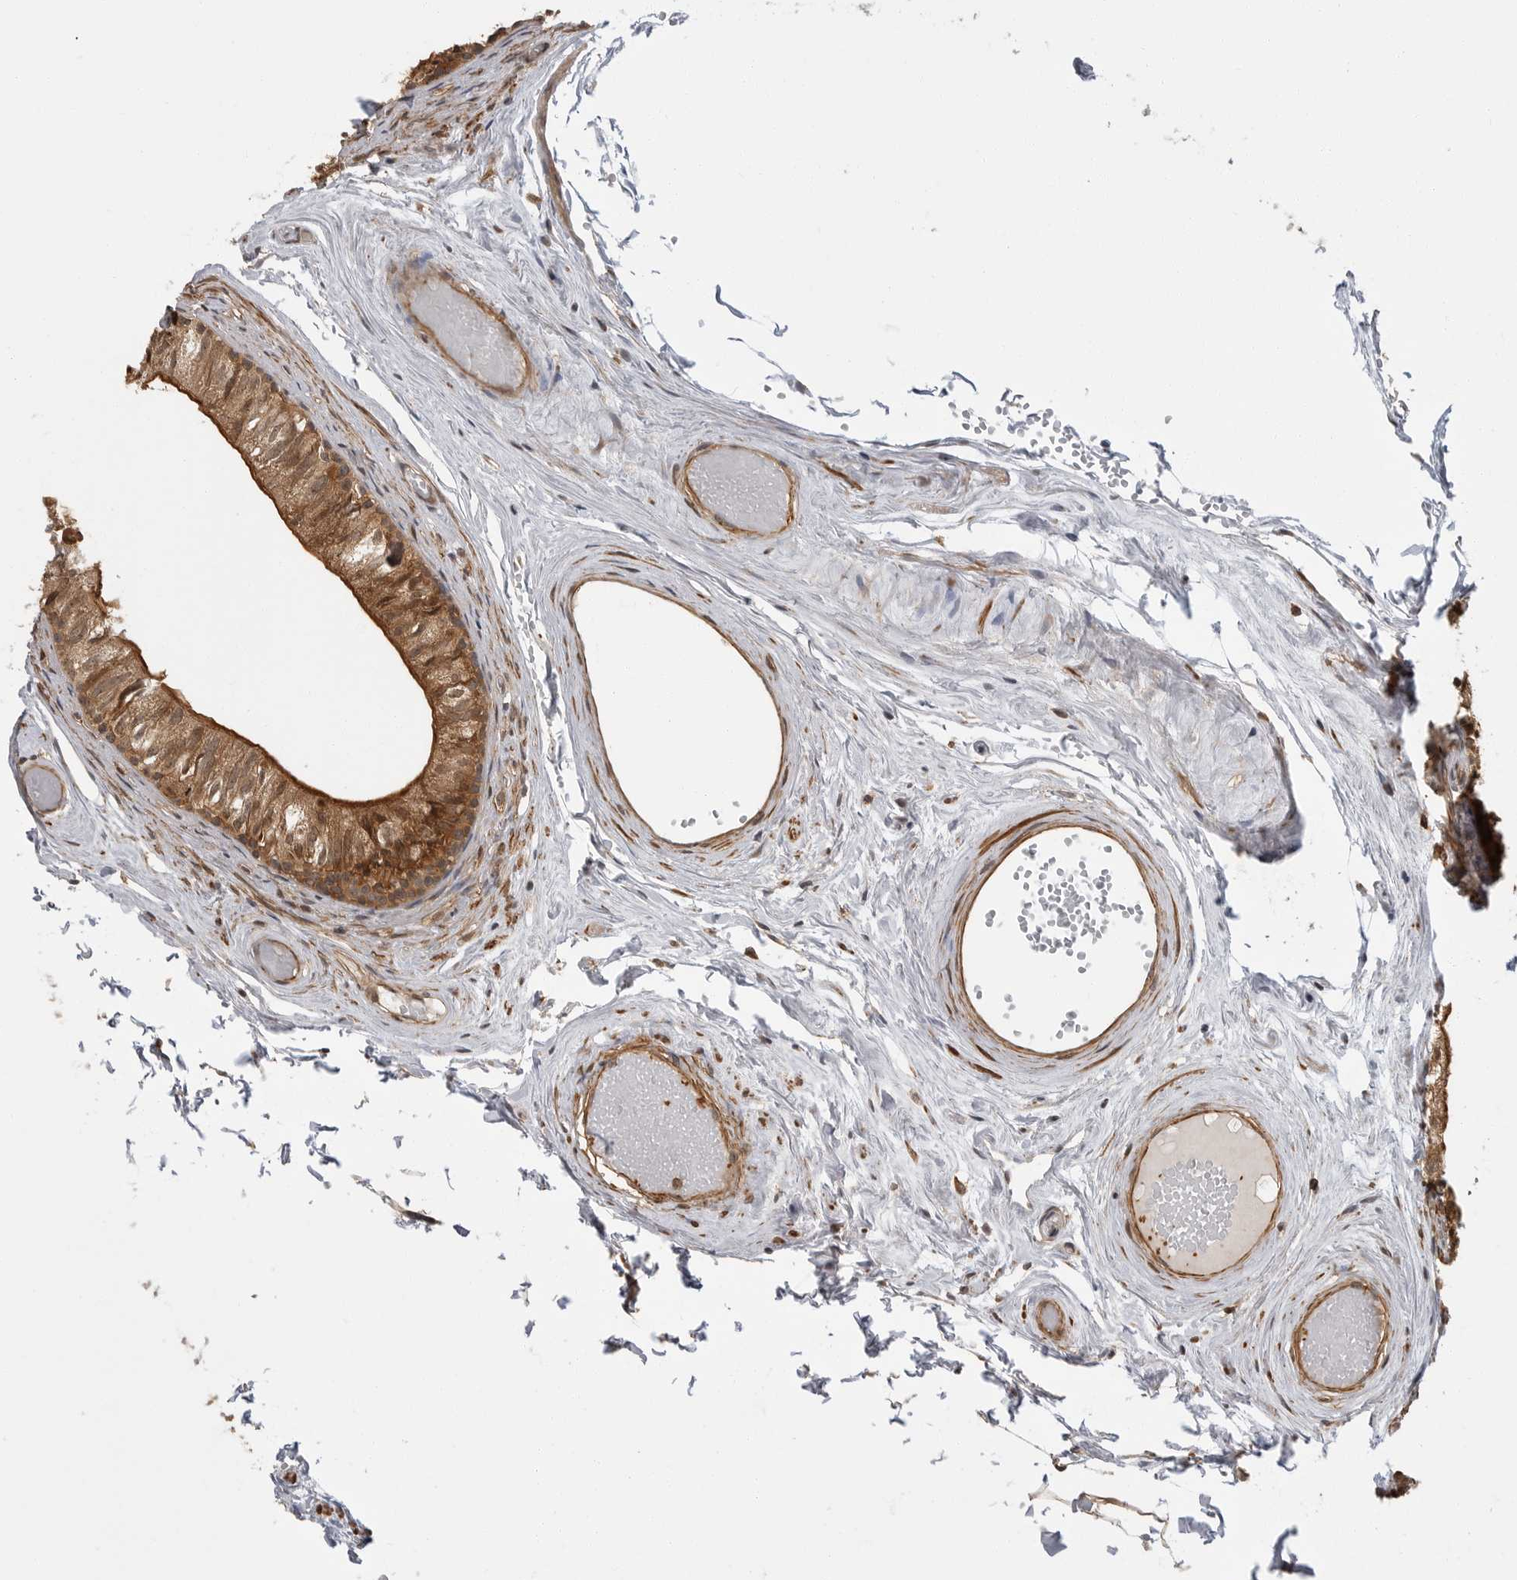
{"staining": {"intensity": "strong", "quantity": "25%-75%", "location": "cytoplasmic/membranous,nuclear"}, "tissue": "epididymis", "cell_type": "Glandular cells", "image_type": "normal", "snomed": [{"axis": "morphology", "description": "Normal tissue, NOS"}, {"axis": "topography", "description": "Epididymis"}], "caption": "Immunohistochemistry (IHC) (DAB) staining of unremarkable human epididymis displays strong cytoplasmic/membranous,nuclear protein positivity in about 25%-75% of glandular cells. Using DAB (brown) and hematoxylin (blue) stains, captured at high magnification using brightfield microscopy.", "gene": "ERN1", "patient": {"sex": "male", "age": 79}}